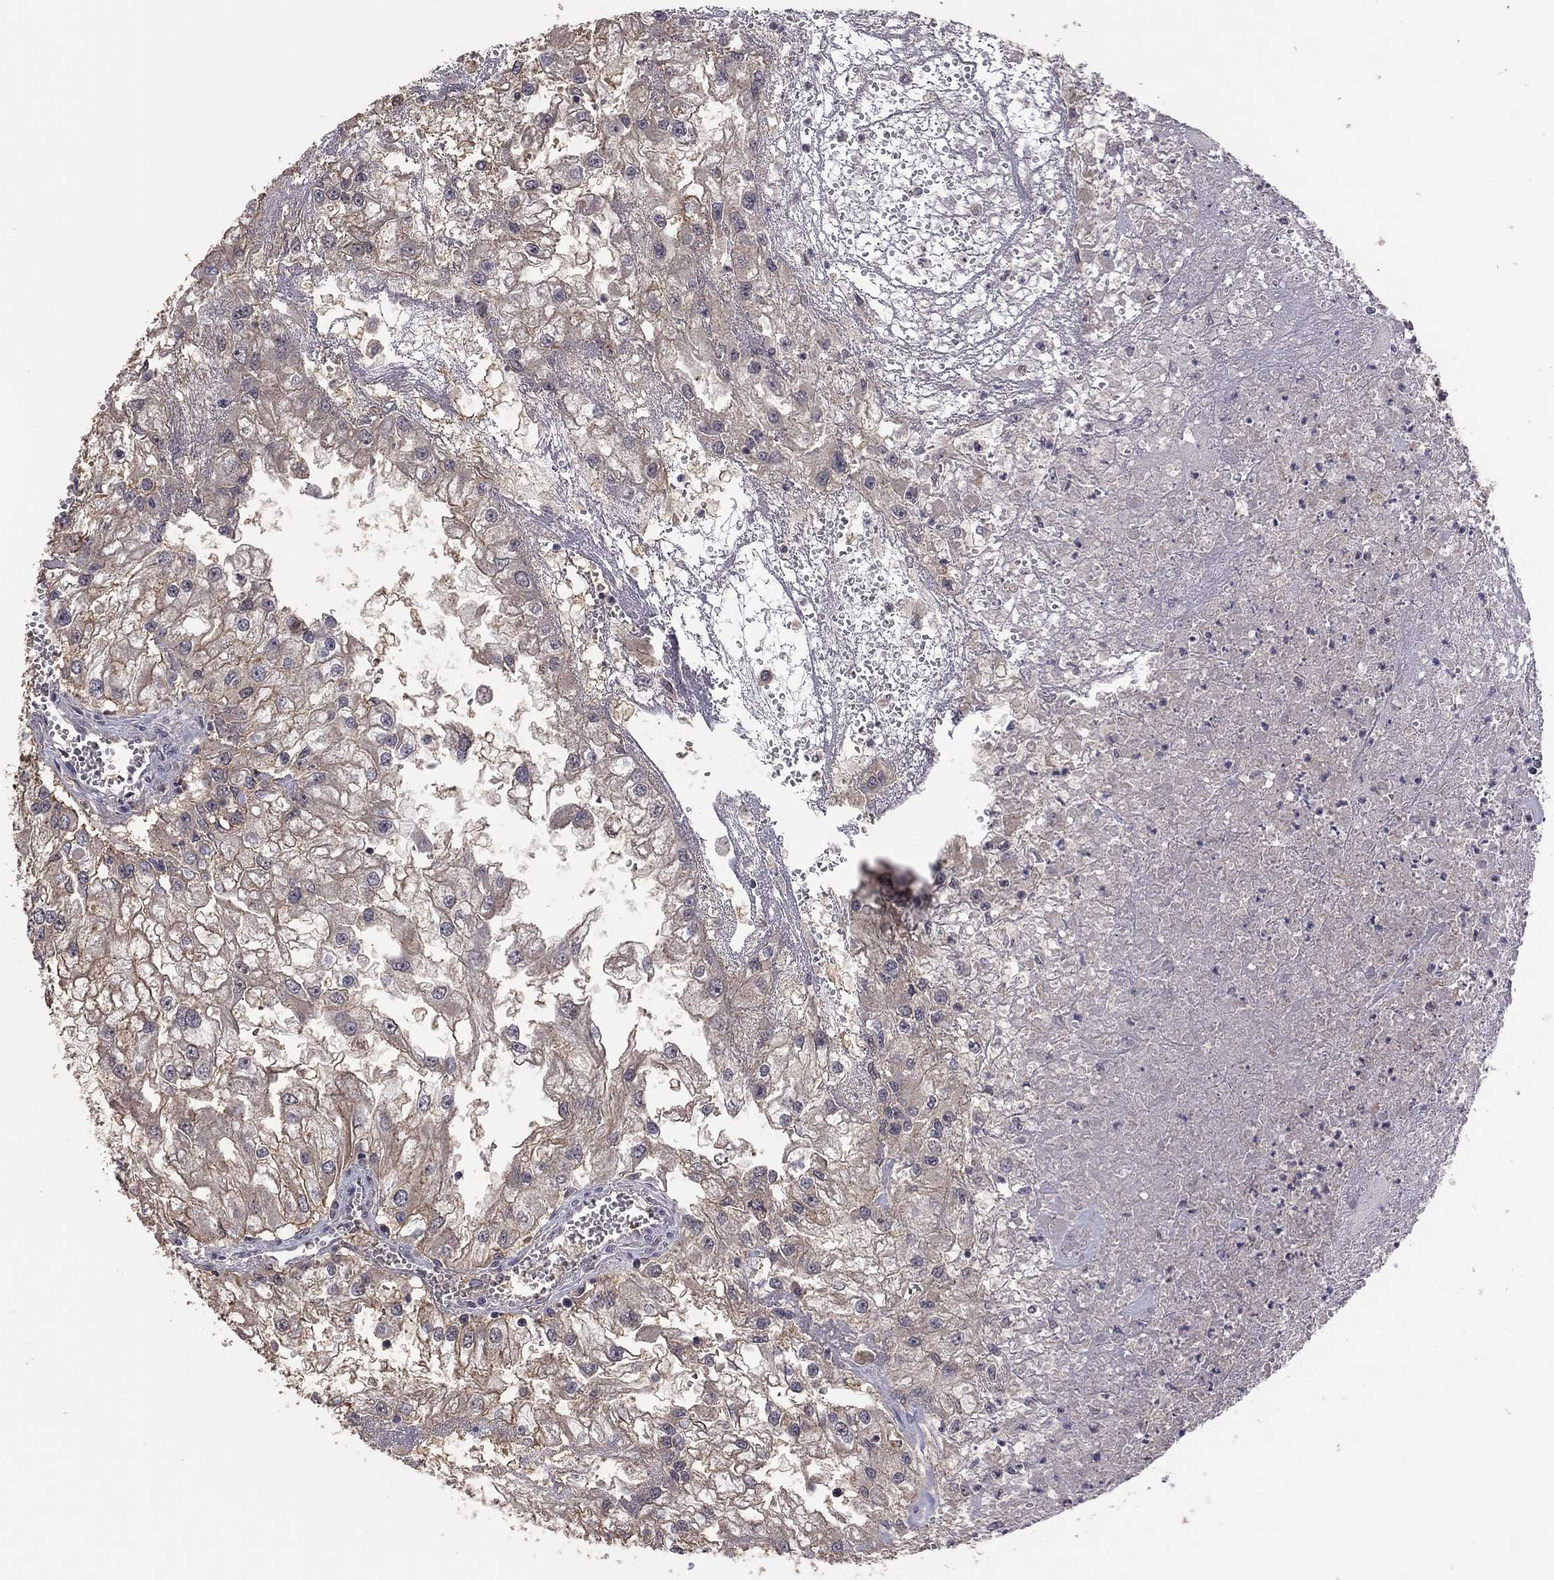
{"staining": {"intensity": "moderate", "quantity": ">75%", "location": "cytoplasmic/membranous"}, "tissue": "renal cancer", "cell_type": "Tumor cells", "image_type": "cancer", "snomed": [{"axis": "morphology", "description": "Adenocarcinoma, NOS"}, {"axis": "topography", "description": "Kidney"}], "caption": "Immunohistochemistry of renal adenocarcinoma demonstrates medium levels of moderate cytoplasmic/membranous staining in approximately >75% of tumor cells. The protein of interest is stained brown, and the nuclei are stained in blue (DAB IHC with brightfield microscopy, high magnification).", "gene": "TSNARE1", "patient": {"sex": "male", "age": 59}}